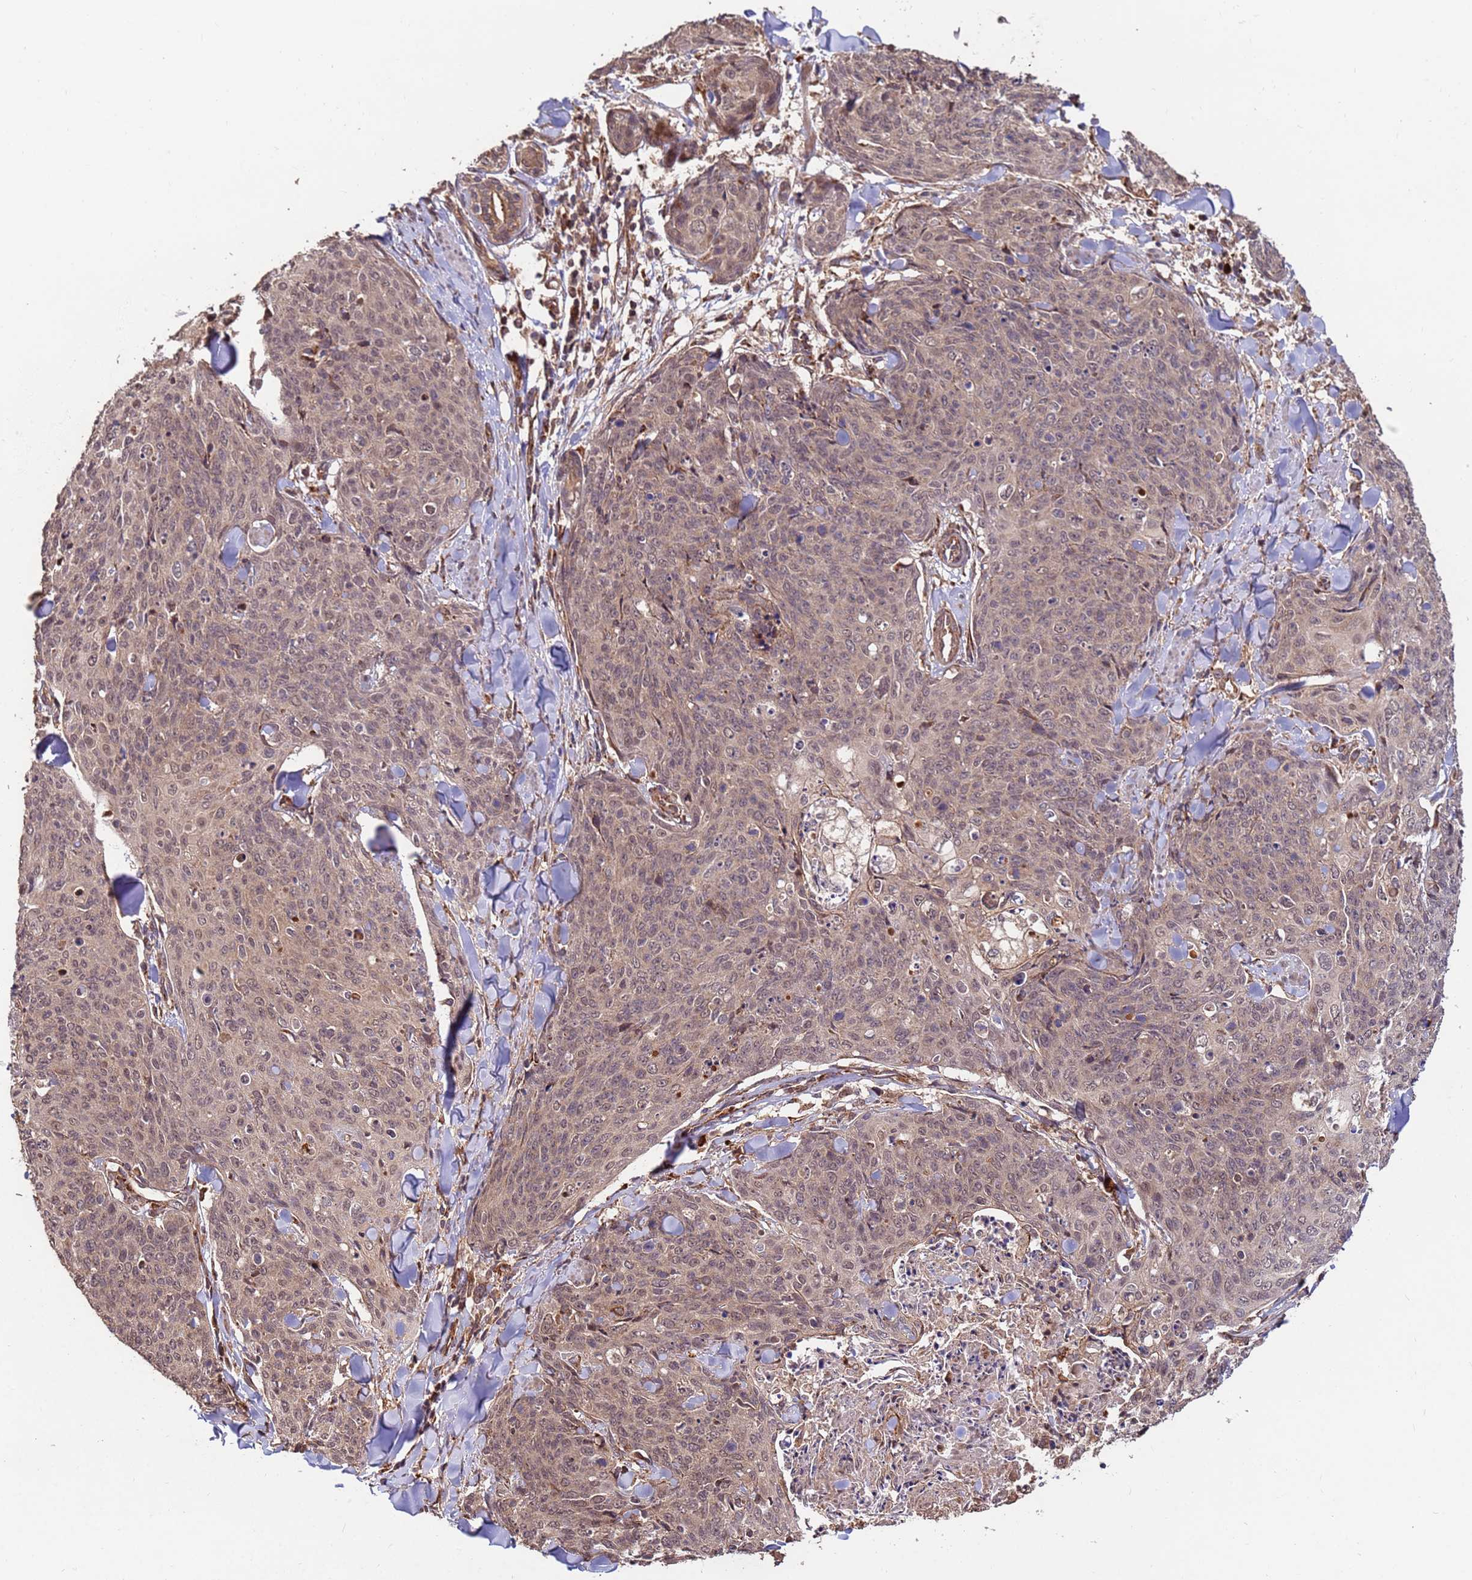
{"staining": {"intensity": "weak", "quantity": ">75%", "location": "cytoplasmic/membranous,nuclear"}, "tissue": "skin cancer", "cell_type": "Tumor cells", "image_type": "cancer", "snomed": [{"axis": "morphology", "description": "Squamous cell carcinoma, NOS"}, {"axis": "topography", "description": "Skin"}, {"axis": "topography", "description": "Vulva"}], "caption": "Tumor cells exhibit low levels of weak cytoplasmic/membranous and nuclear positivity in about >75% of cells in human squamous cell carcinoma (skin).", "gene": "ZNF619", "patient": {"sex": "female", "age": 85}}